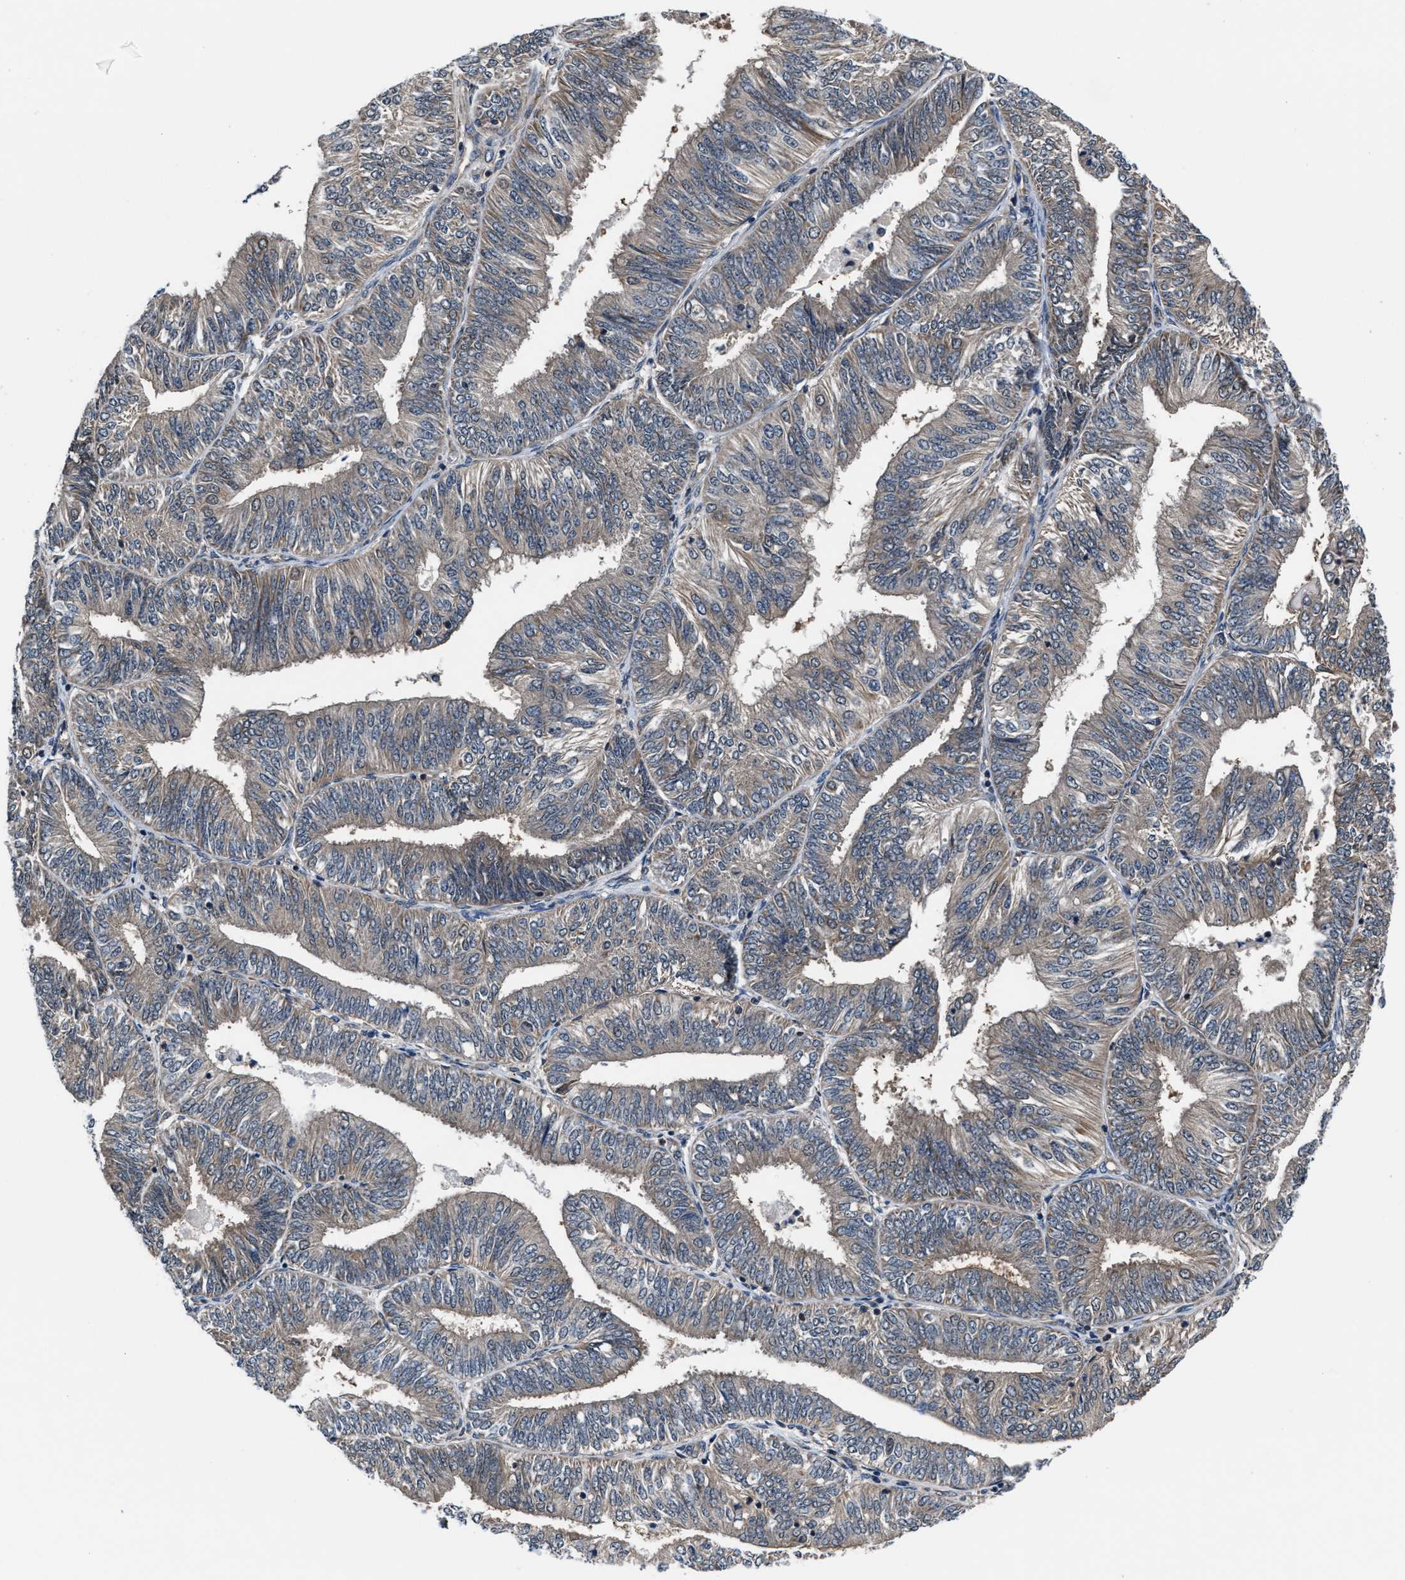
{"staining": {"intensity": "weak", "quantity": "25%-75%", "location": "cytoplasmic/membranous"}, "tissue": "endometrial cancer", "cell_type": "Tumor cells", "image_type": "cancer", "snomed": [{"axis": "morphology", "description": "Adenocarcinoma, NOS"}, {"axis": "topography", "description": "Endometrium"}], "caption": "Immunohistochemical staining of endometrial cancer (adenocarcinoma) exhibits weak cytoplasmic/membranous protein expression in approximately 25%-75% of tumor cells. (Stains: DAB (3,3'-diaminobenzidine) in brown, nuclei in blue, Microscopy: brightfield microscopy at high magnification).", "gene": "PRPSAP2", "patient": {"sex": "female", "age": 58}}